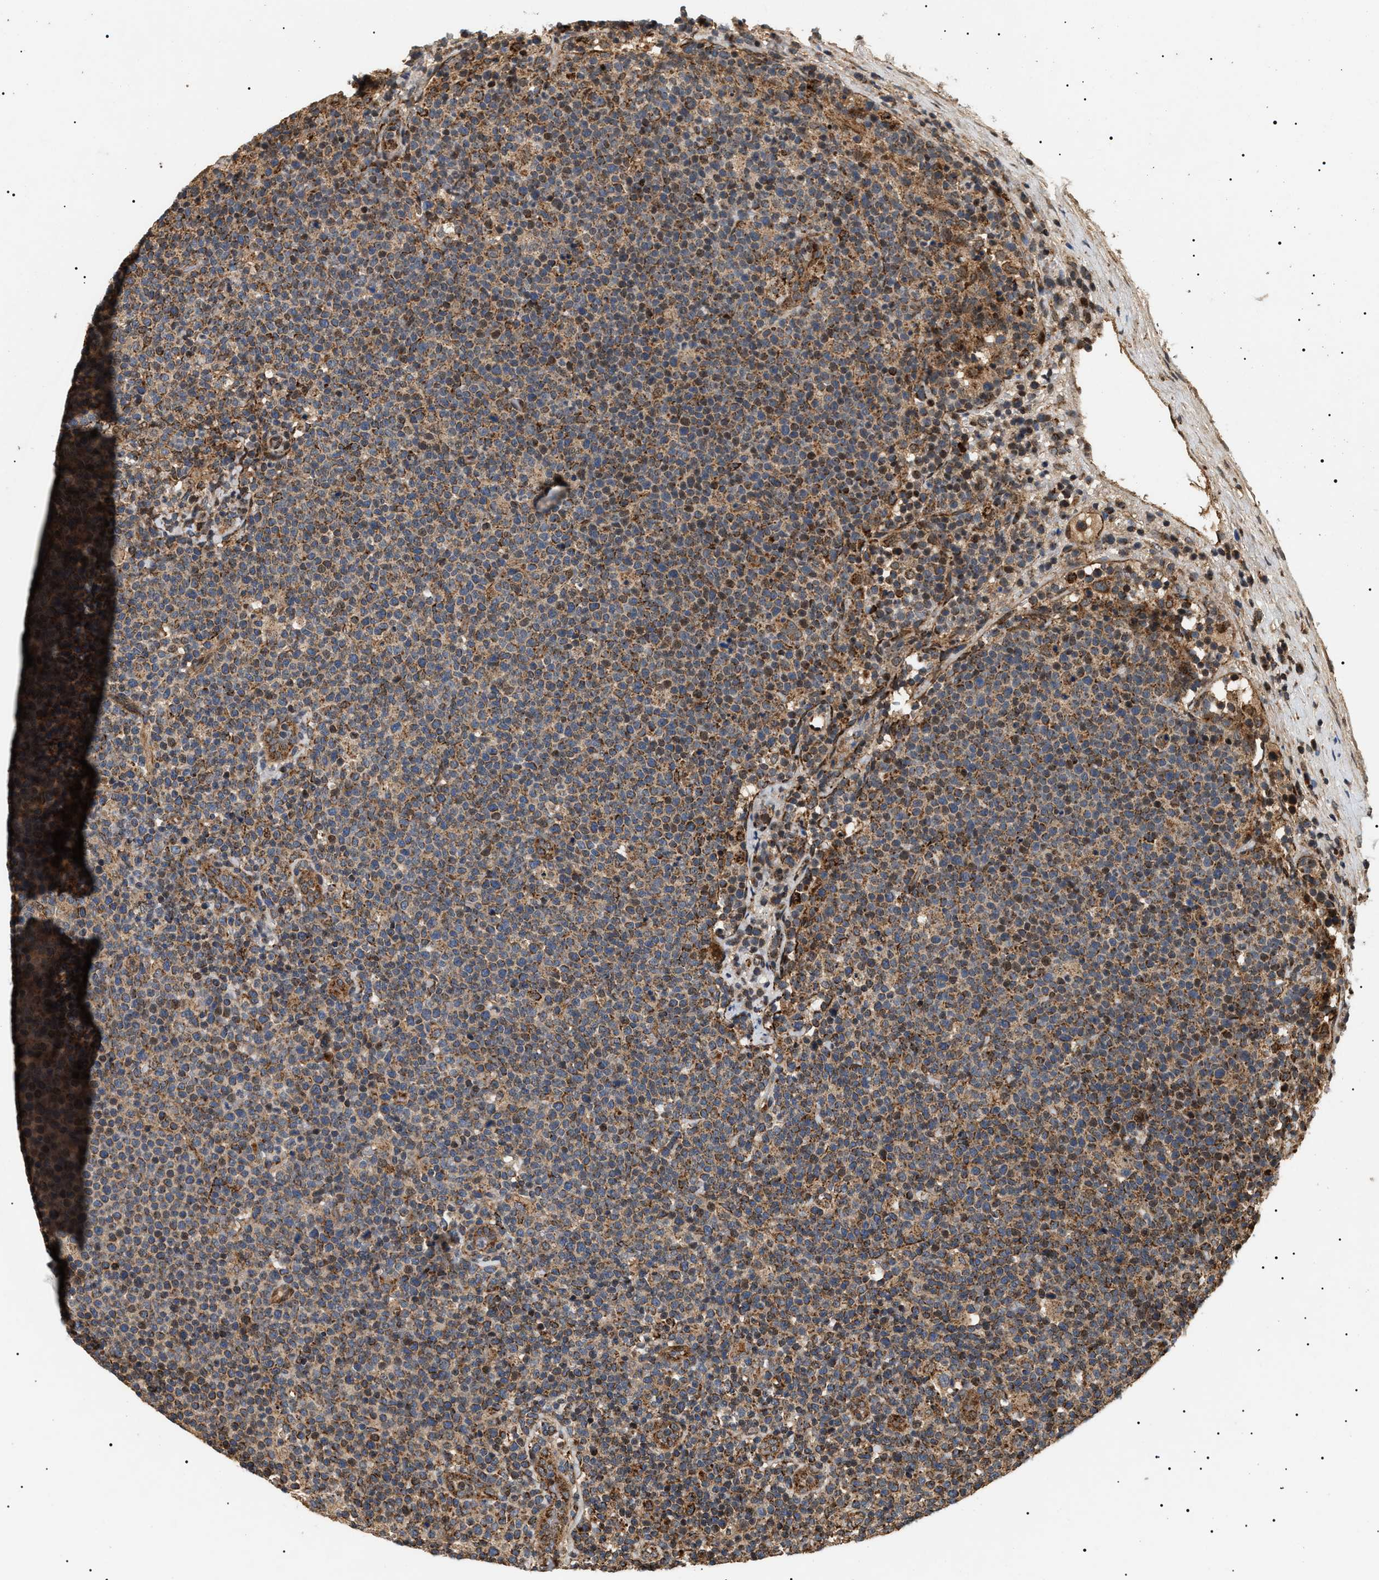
{"staining": {"intensity": "moderate", "quantity": "25%-75%", "location": "cytoplasmic/membranous,nuclear"}, "tissue": "lymphoma", "cell_type": "Tumor cells", "image_type": "cancer", "snomed": [{"axis": "morphology", "description": "Malignant lymphoma, non-Hodgkin's type, High grade"}, {"axis": "topography", "description": "Lymph node"}], "caption": "Brown immunohistochemical staining in lymphoma exhibits moderate cytoplasmic/membranous and nuclear positivity in approximately 25%-75% of tumor cells.", "gene": "ZBTB26", "patient": {"sex": "male", "age": 61}}